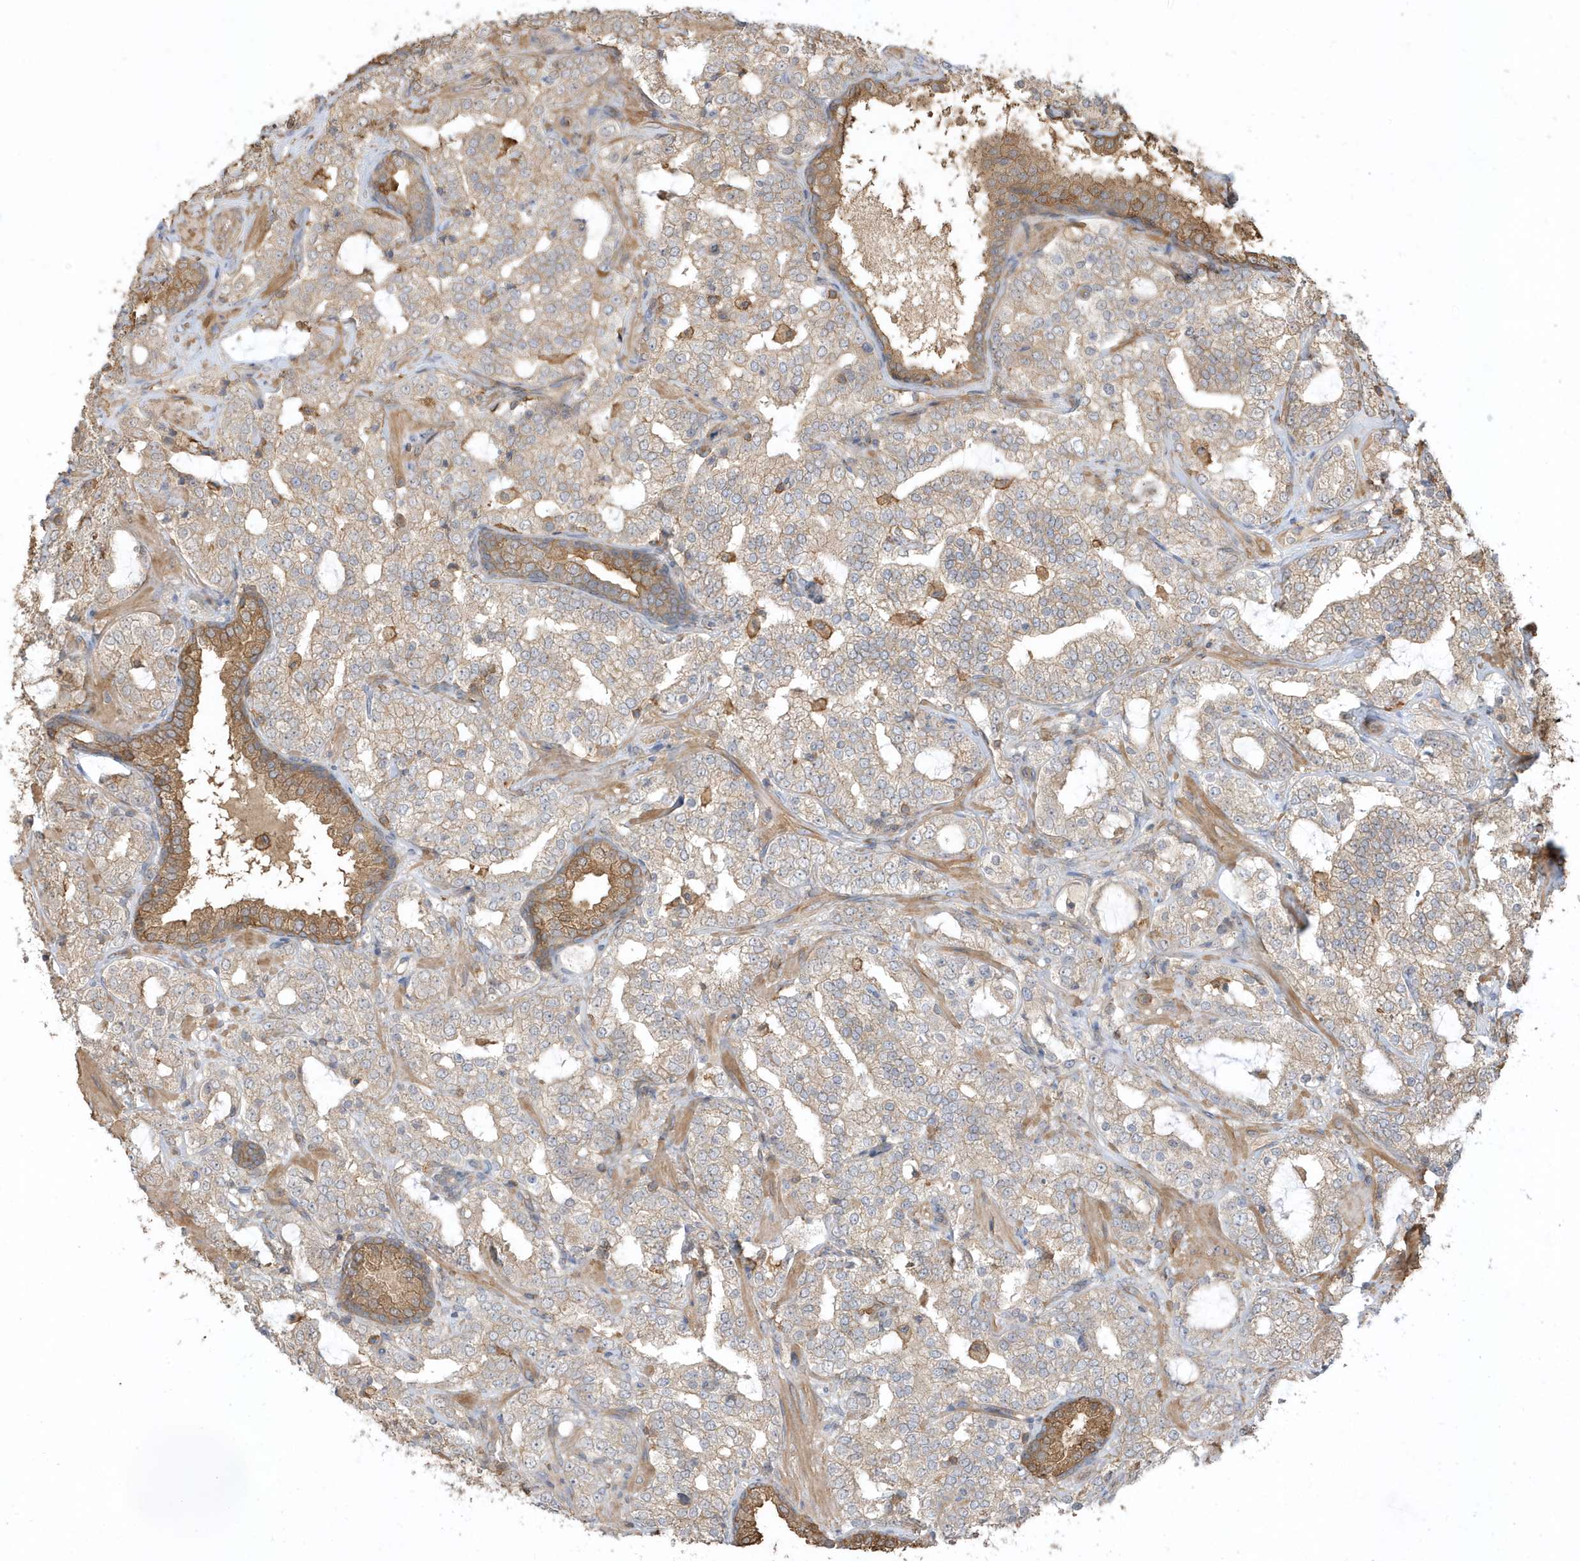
{"staining": {"intensity": "weak", "quantity": "25%-75%", "location": "cytoplasmic/membranous"}, "tissue": "prostate cancer", "cell_type": "Tumor cells", "image_type": "cancer", "snomed": [{"axis": "morphology", "description": "Adenocarcinoma, High grade"}, {"axis": "topography", "description": "Prostate"}], "caption": "This photomicrograph reveals IHC staining of prostate cancer, with low weak cytoplasmic/membranous staining in approximately 25%-75% of tumor cells.", "gene": "ZBTB8A", "patient": {"sex": "male", "age": 64}}